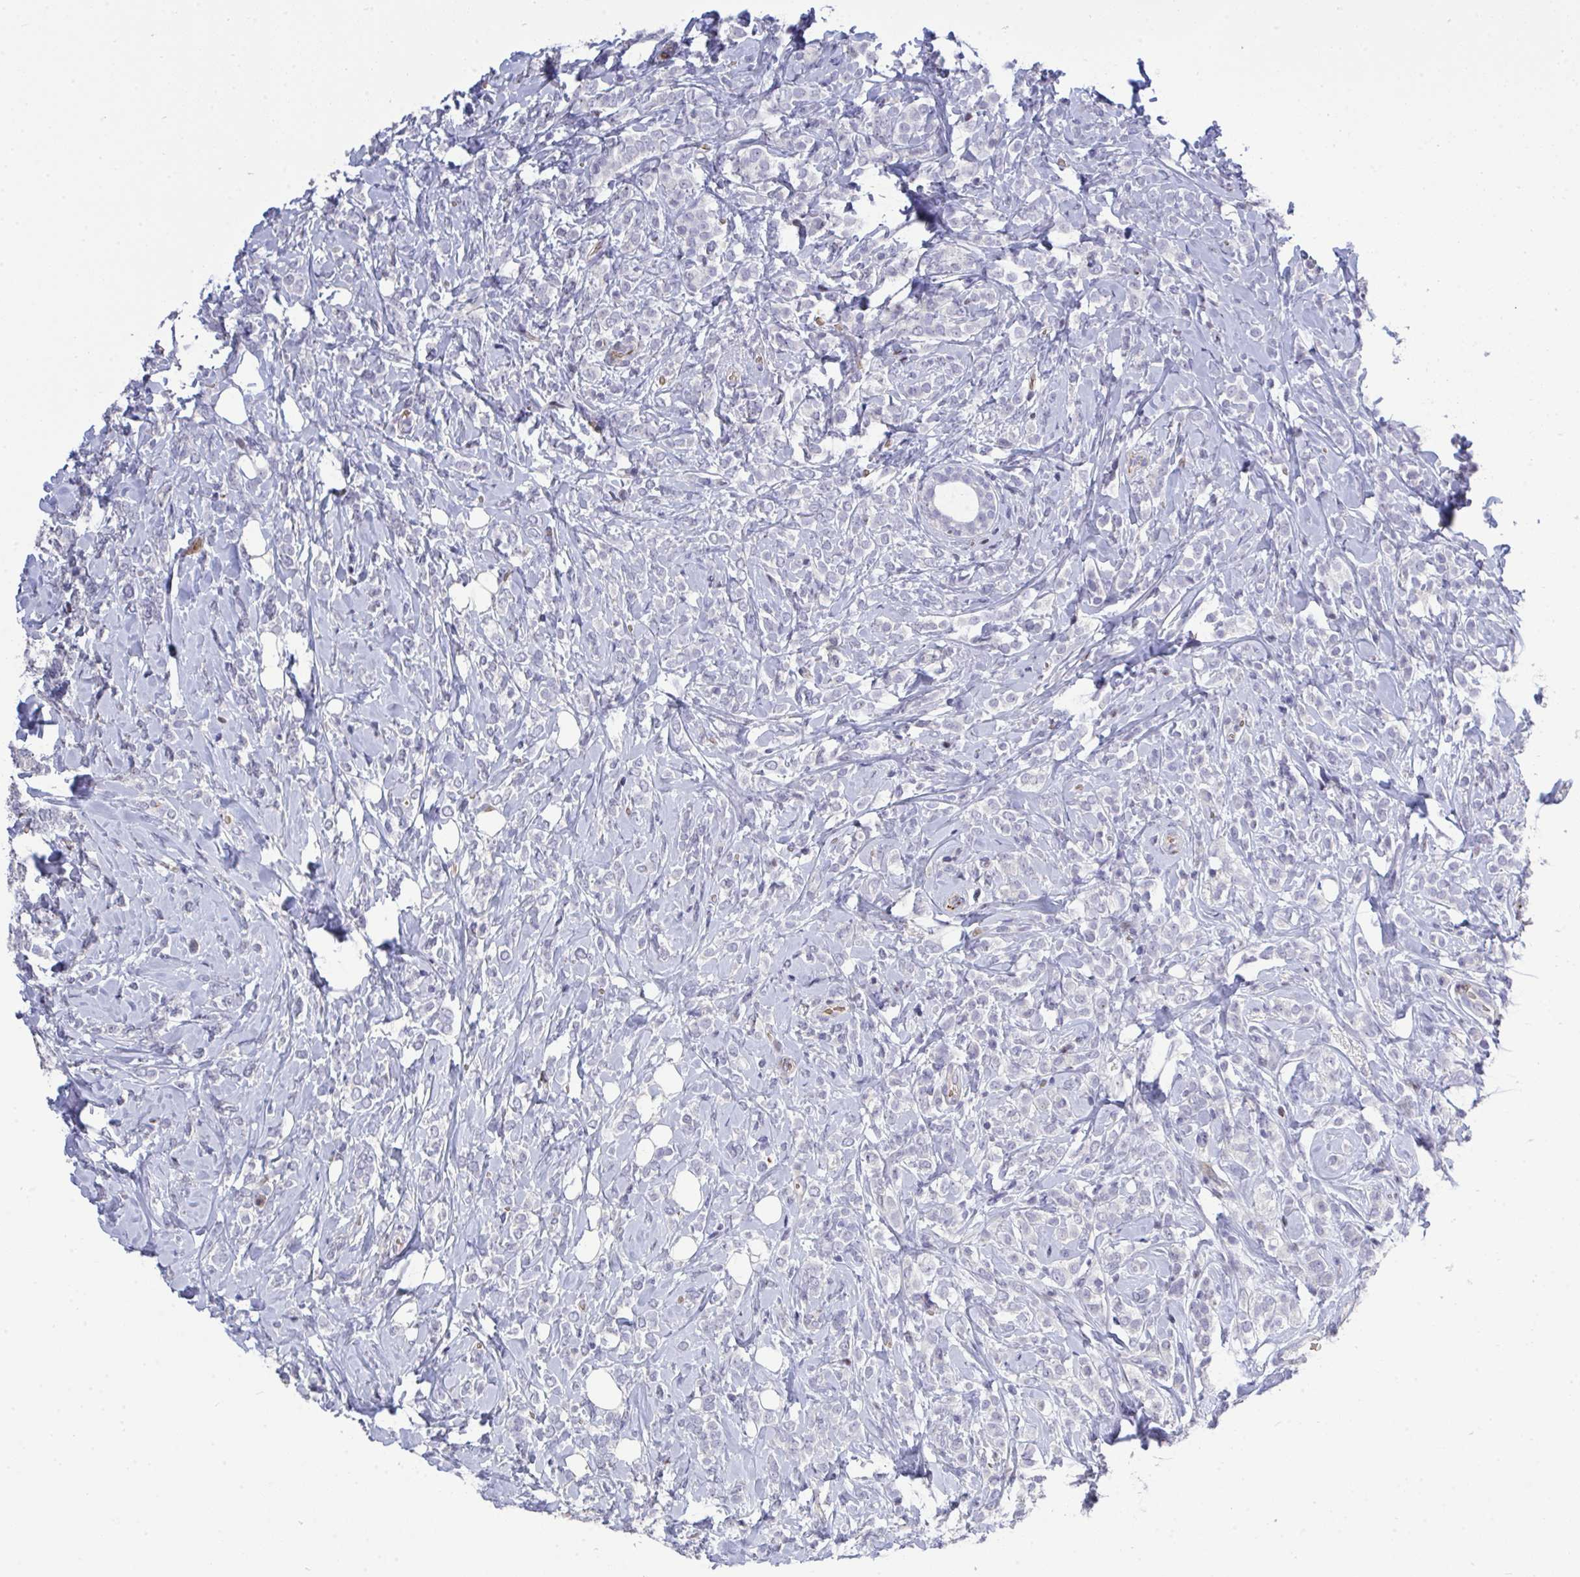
{"staining": {"intensity": "negative", "quantity": "none", "location": "none"}, "tissue": "breast cancer", "cell_type": "Tumor cells", "image_type": "cancer", "snomed": [{"axis": "morphology", "description": "Lobular carcinoma"}, {"axis": "topography", "description": "Breast"}], "caption": "Tumor cells are negative for protein expression in human lobular carcinoma (breast). Nuclei are stained in blue.", "gene": "PLPPR3", "patient": {"sex": "female", "age": 49}}